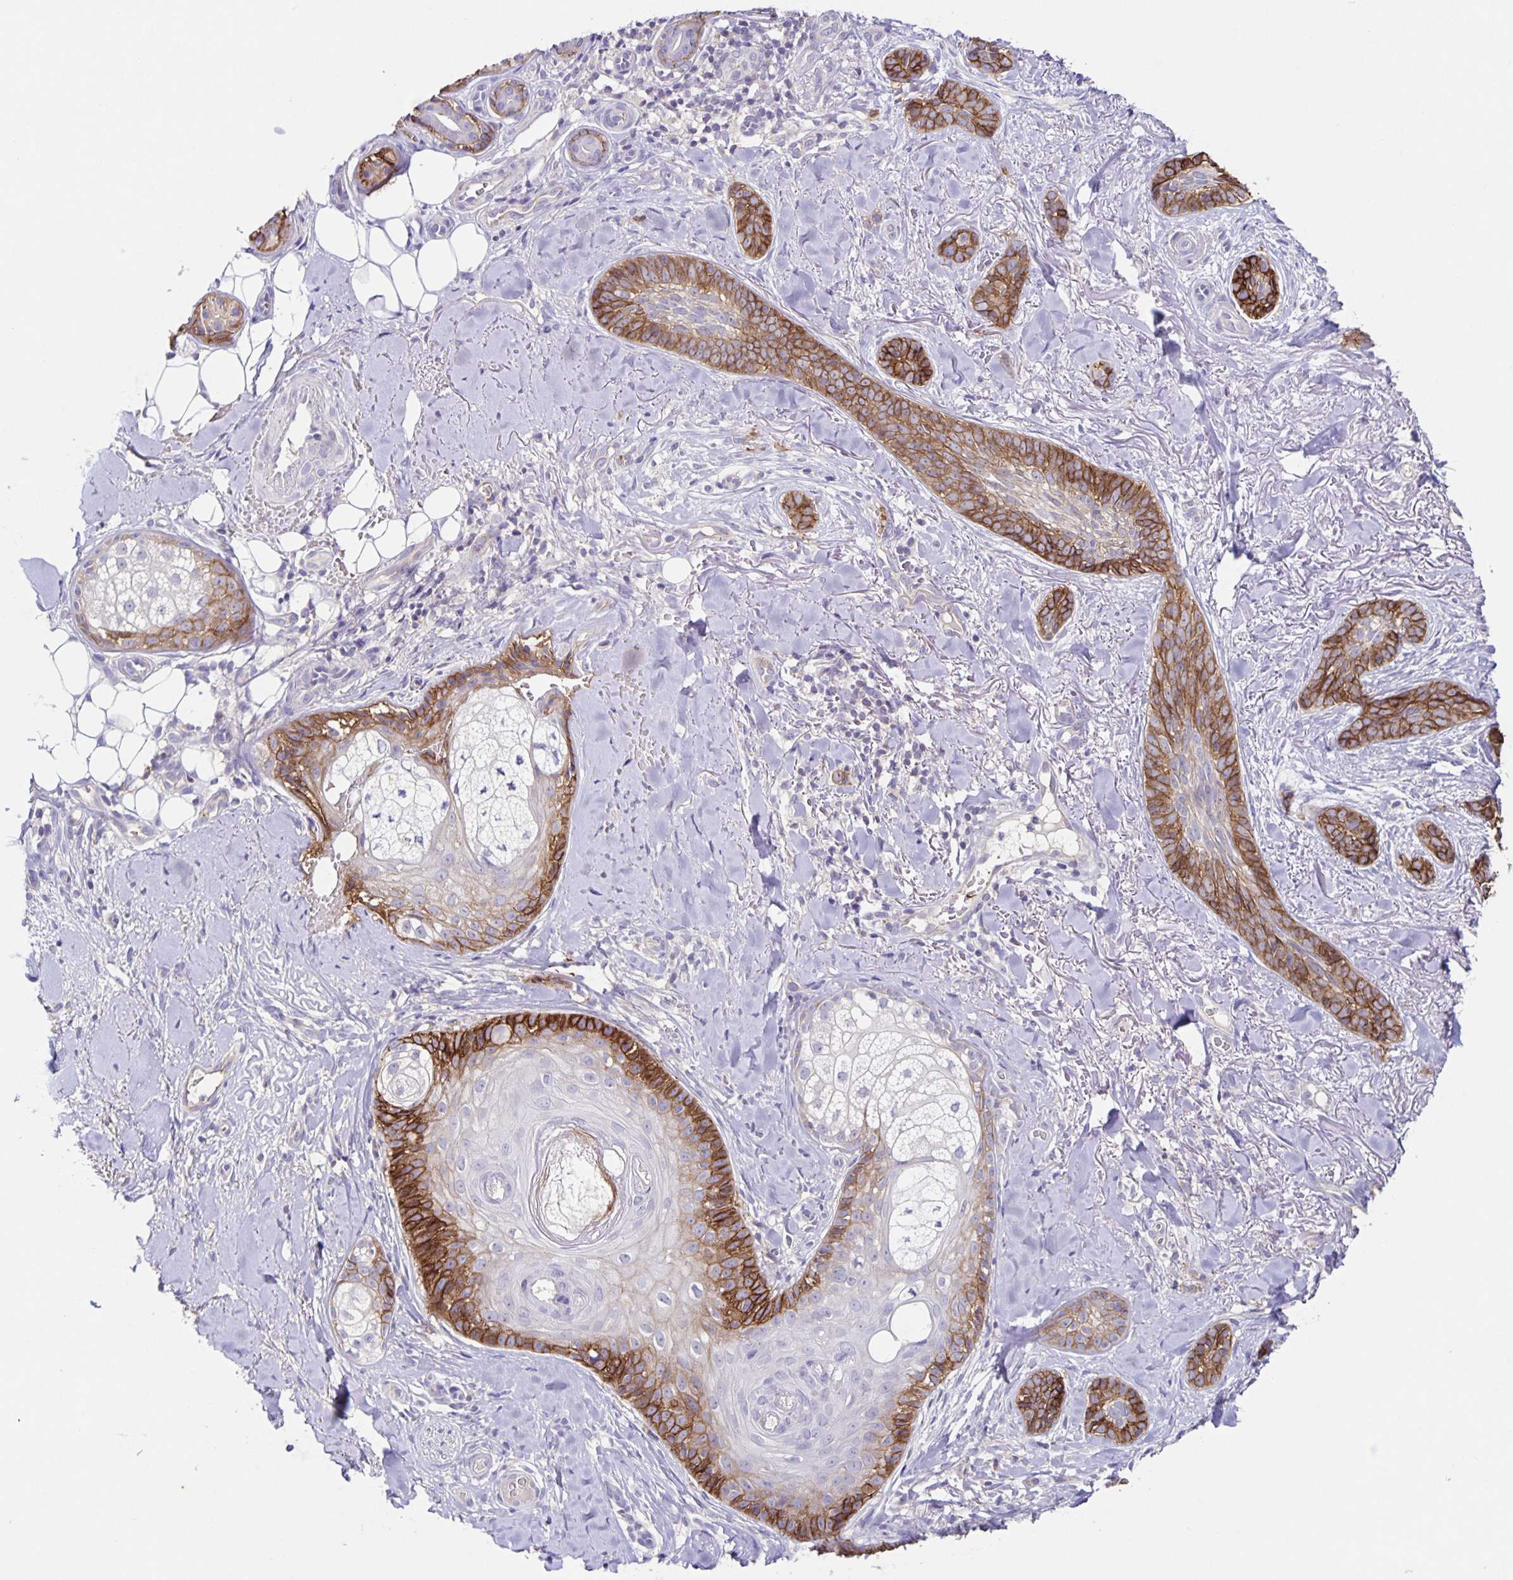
{"staining": {"intensity": "strong", "quantity": ">75%", "location": "cytoplasmic/membranous"}, "tissue": "skin cancer", "cell_type": "Tumor cells", "image_type": "cancer", "snomed": [{"axis": "morphology", "description": "Basal cell carcinoma"}, {"axis": "morphology", "description": "BCC, high aggressive"}, {"axis": "topography", "description": "Skin"}], "caption": "DAB (3,3'-diaminobenzidine) immunohistochemical staining of human skin cancer (bcc,  high aggressive) demonstrates strong cytoplasmic/membranous protein expression in approximately >75% of tumor cells.", "gene": "ITGA2", "patient": {"sex": "female", "age": 79}}